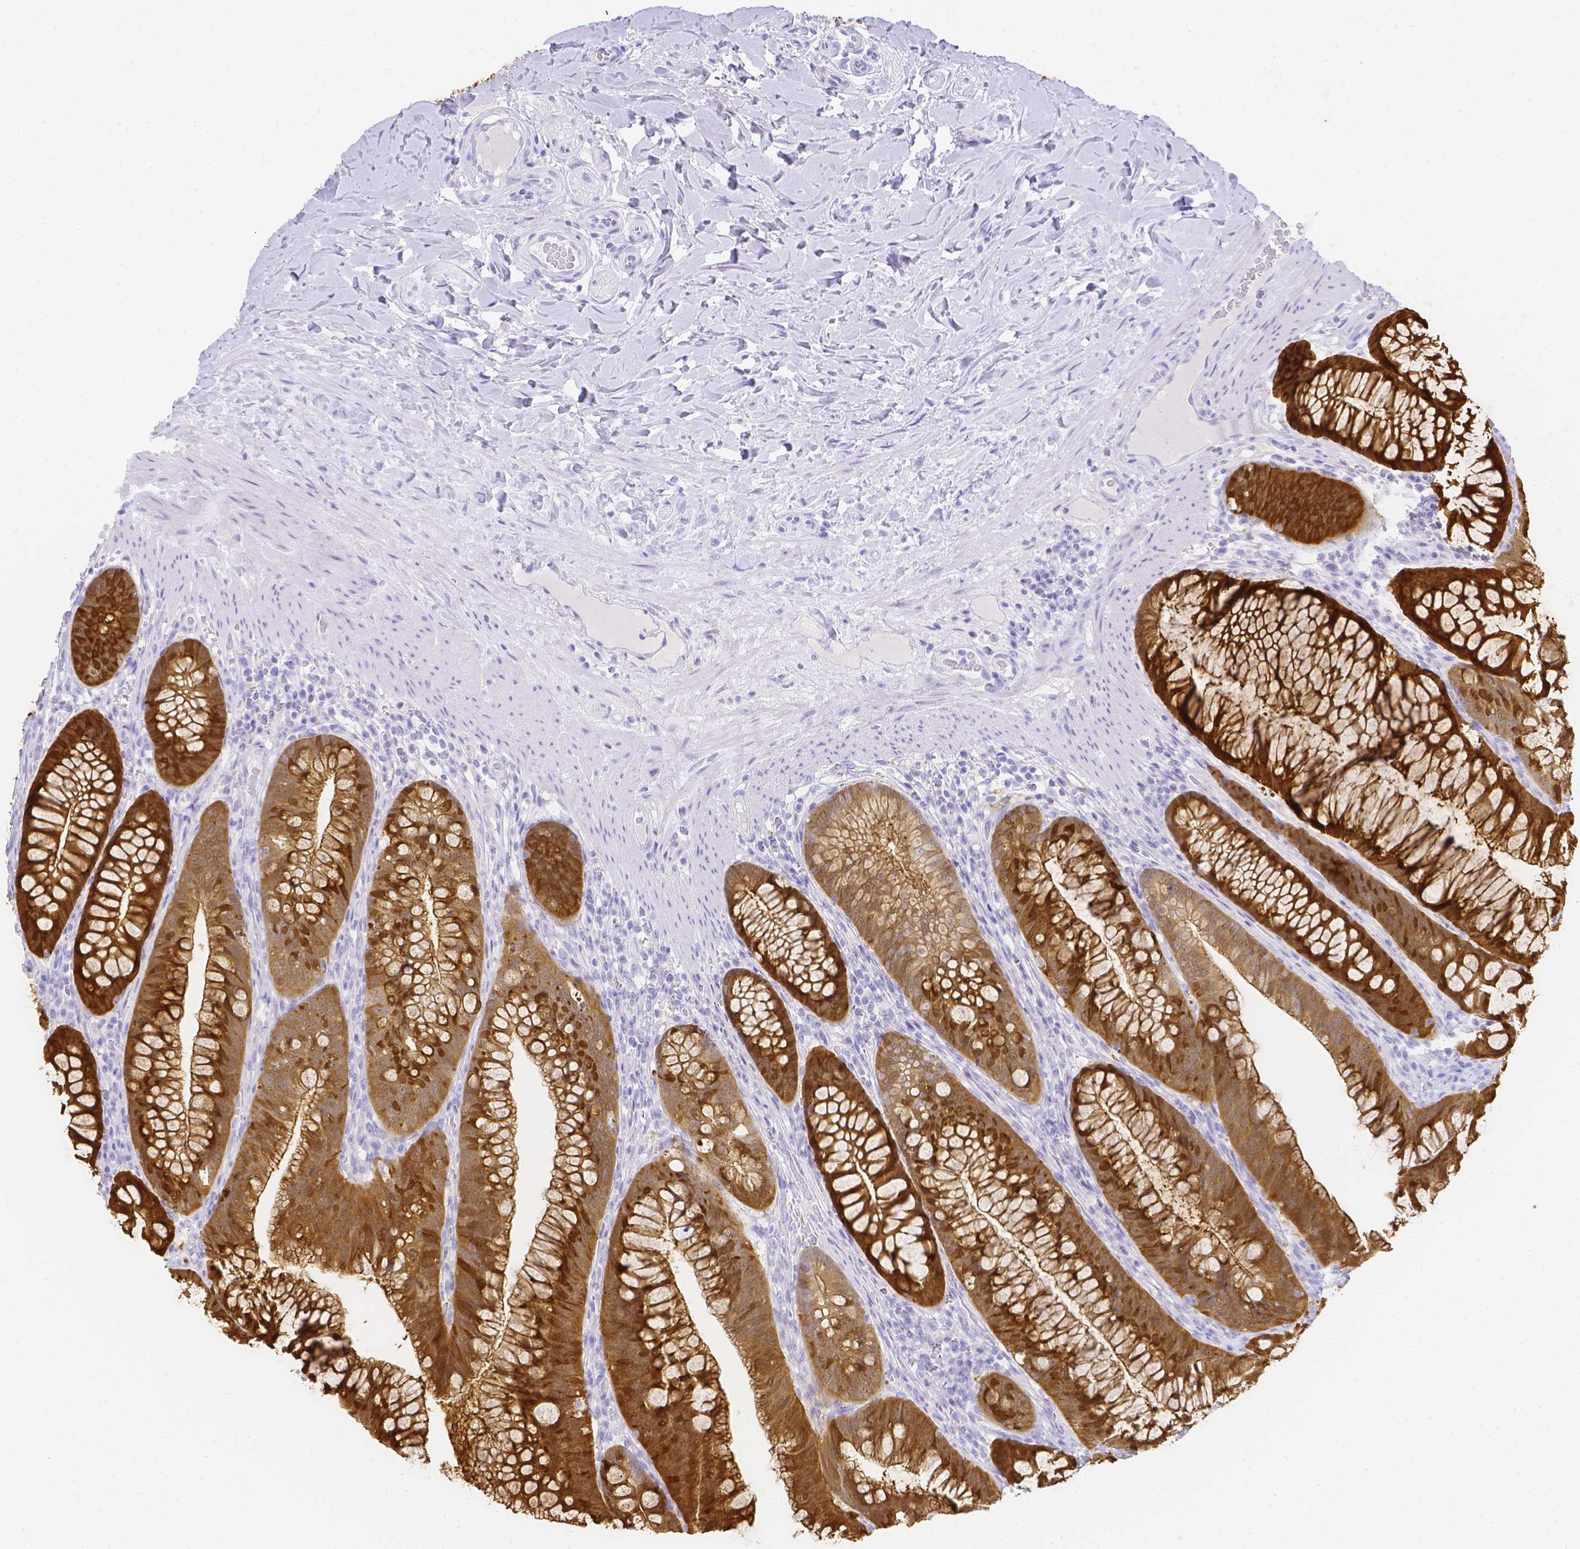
{"staining": {"intensity": "negative", "quantity": "none", "location": "none"}, "tissue": "colon", "cell_type": "Endothelial cells", "image_type": "normal", "snomed": [{"axis": "morphology", "description": "Normal tissue, NOS"}, {"axis": "morphology", "description": "Adenoma, NOS"}, {"axis": "topography", "description": "Soft tissue"}, {"axis": "topography", "description": "Colon"}], "caption": "High magnification brightfield microscopy of normal colon stained with DAB (3,3'-diaminobenzidine) (brown) and counterstained with hematoxylin (blue): endothelial cells show no significant staining. (Brightfield microscopy of DAB (3,3'-diaminobenzidine) IHC at high magnification).", "gene": "LGALS4", "patient": {"sex": "male", "age": 47}}